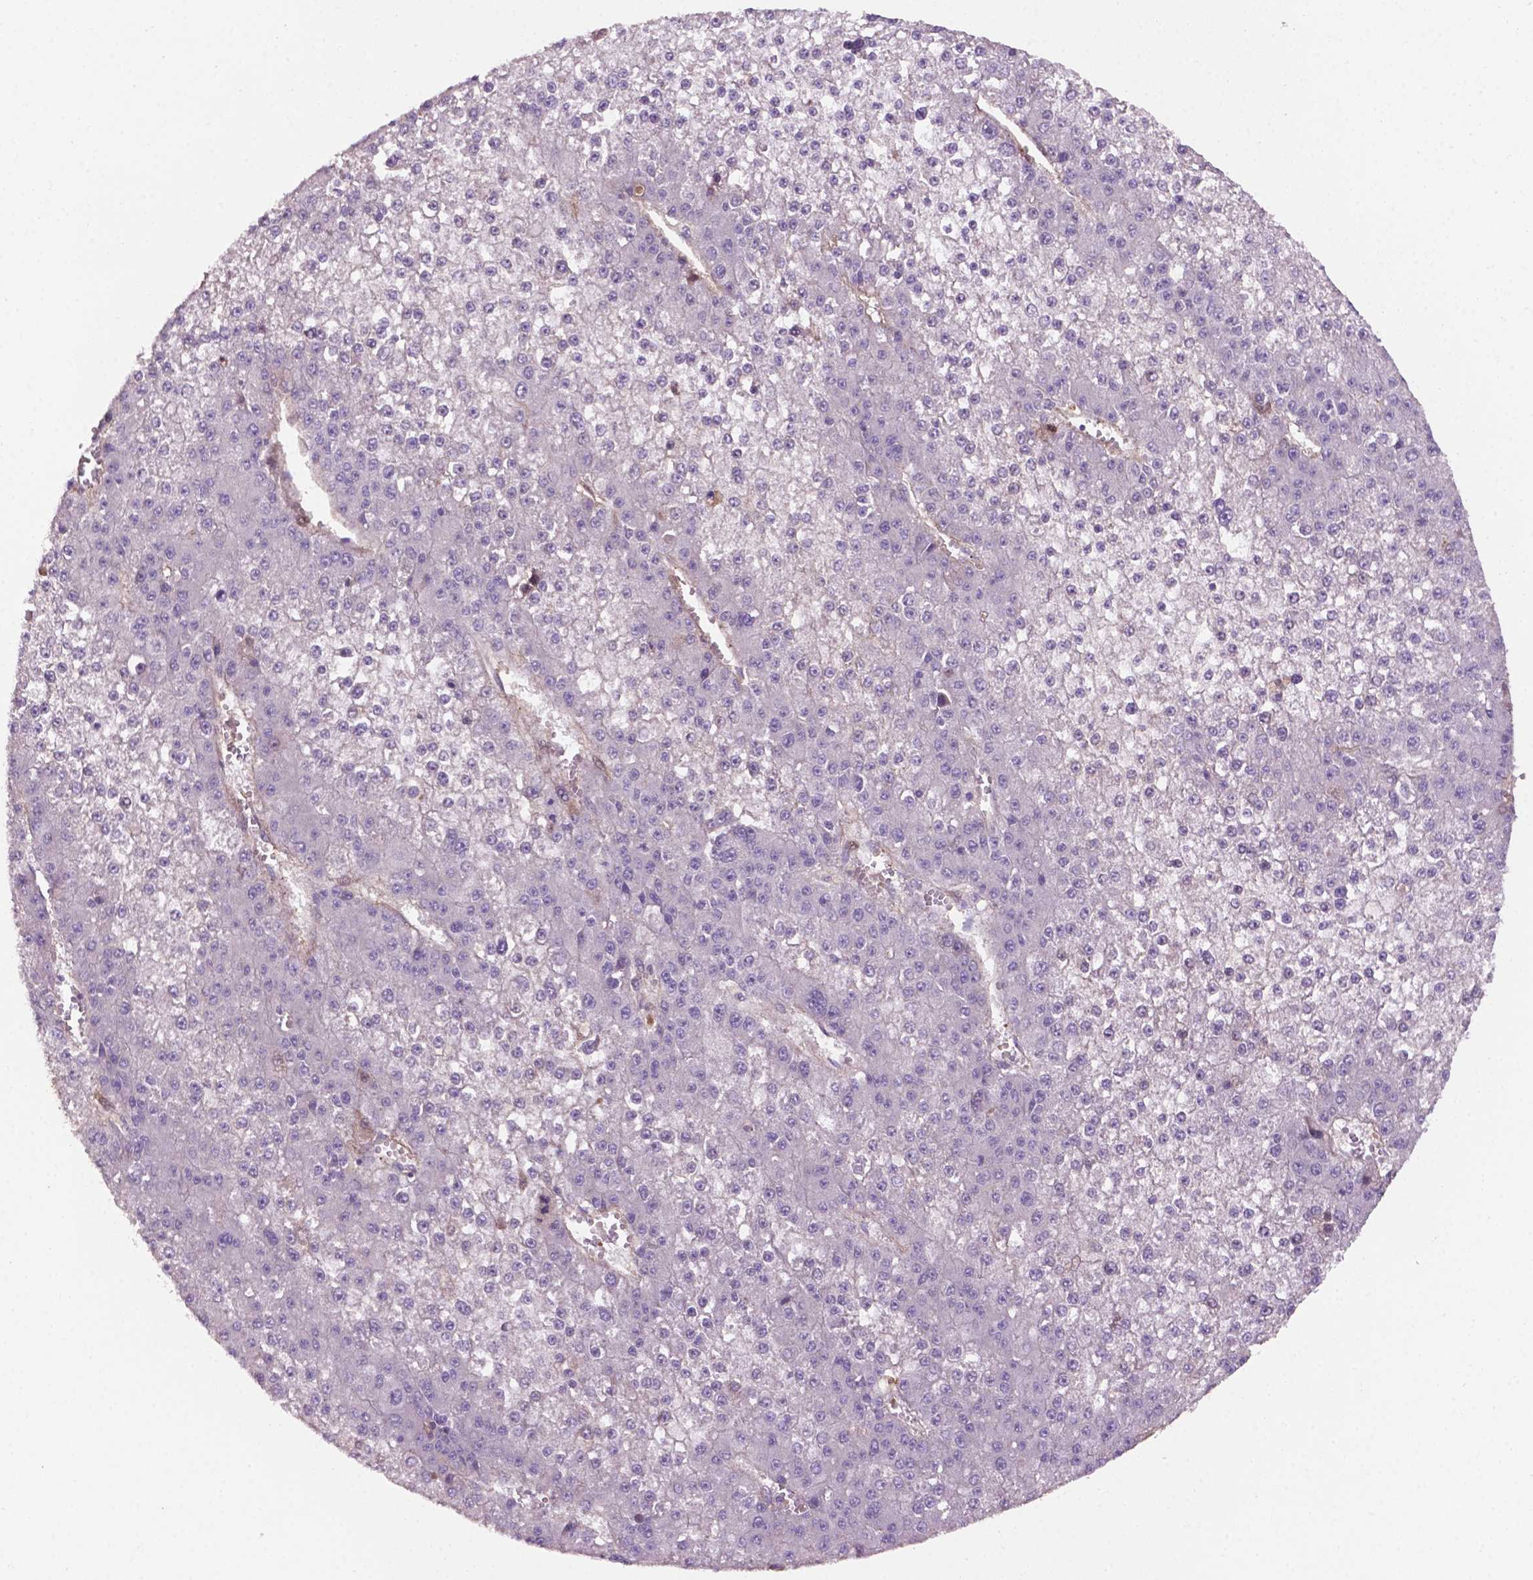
{"staining": {"intensity": "negative", "quantity": "none", "location": "none"}, "tissue": "liver cancer", "cell_type": "Tumor cells", "image_type": "cancer", "snomed": [{"axis": "morphology", "description": "Carcinoma, Hepatocellular, NOS"}, {"axis": "topography", "description": "Liver"}], "caption": "Human hepatocellular carcinoma (liver) stained for a protein using immunohistochemistry shows no expression in tumor cells.", "gene": "FBLN1", "patient": {"sex": "female", "age": 73}}